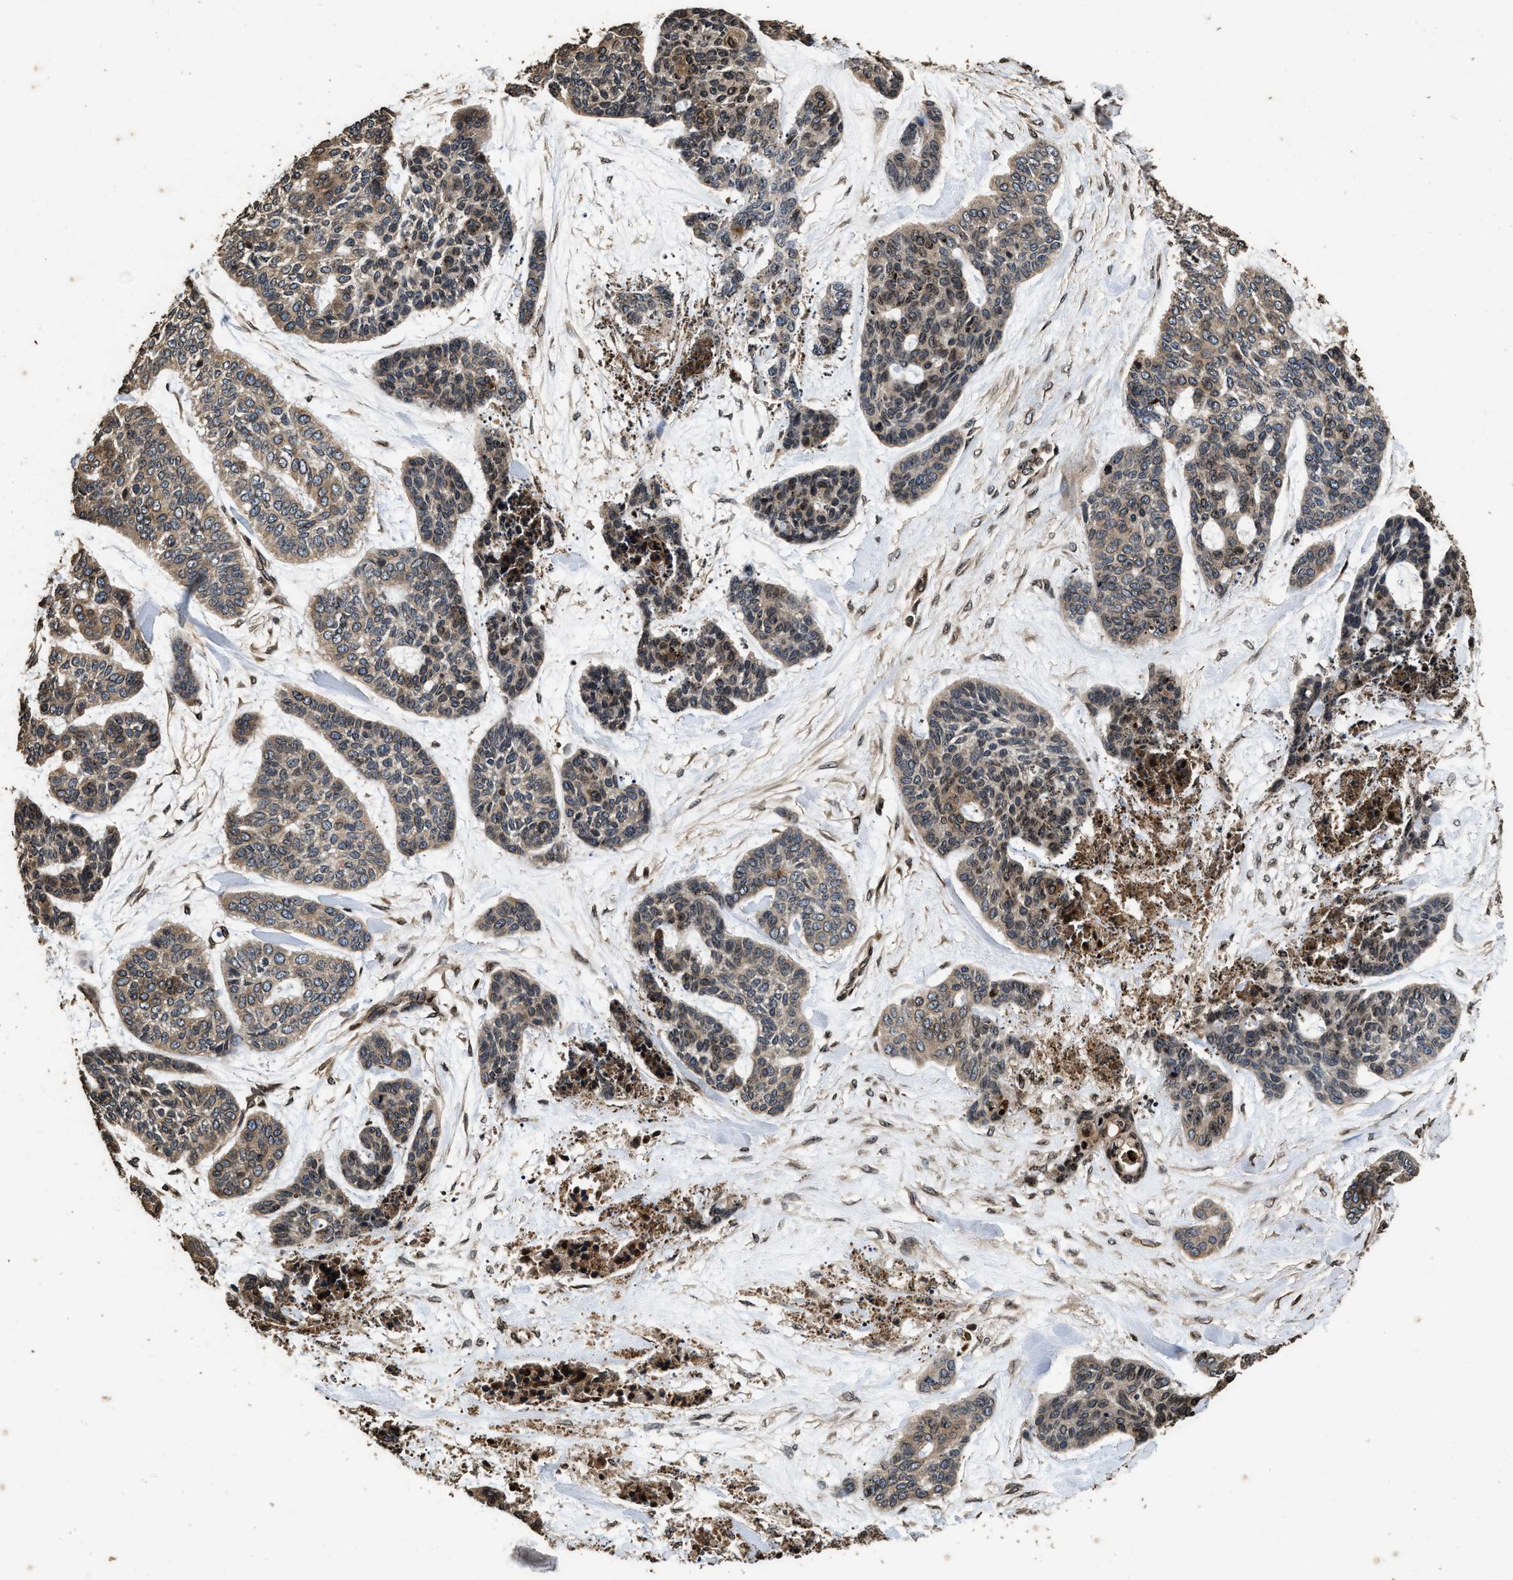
{"staining": {"intensity": "weak", "quantity": ">75%", "location": "cytoplasmic/membranous"}, "tissue": "skin cancer", "cell_type": "Tumor cells", "image_type": "cancer", "snomed": [{"axis": "morphology", "description": "Basal cell carcinoma"}, {"axis": "topography", "description": "Skin"}], "caption": "This image displays immunohistochemistry (IHC) staining of human skin cancer, with low weak cytoplasmic/membranous staining in about >75% of tumor cells.", "gene": "ACCS", "patient": {"sex": "female", "age": 64}}